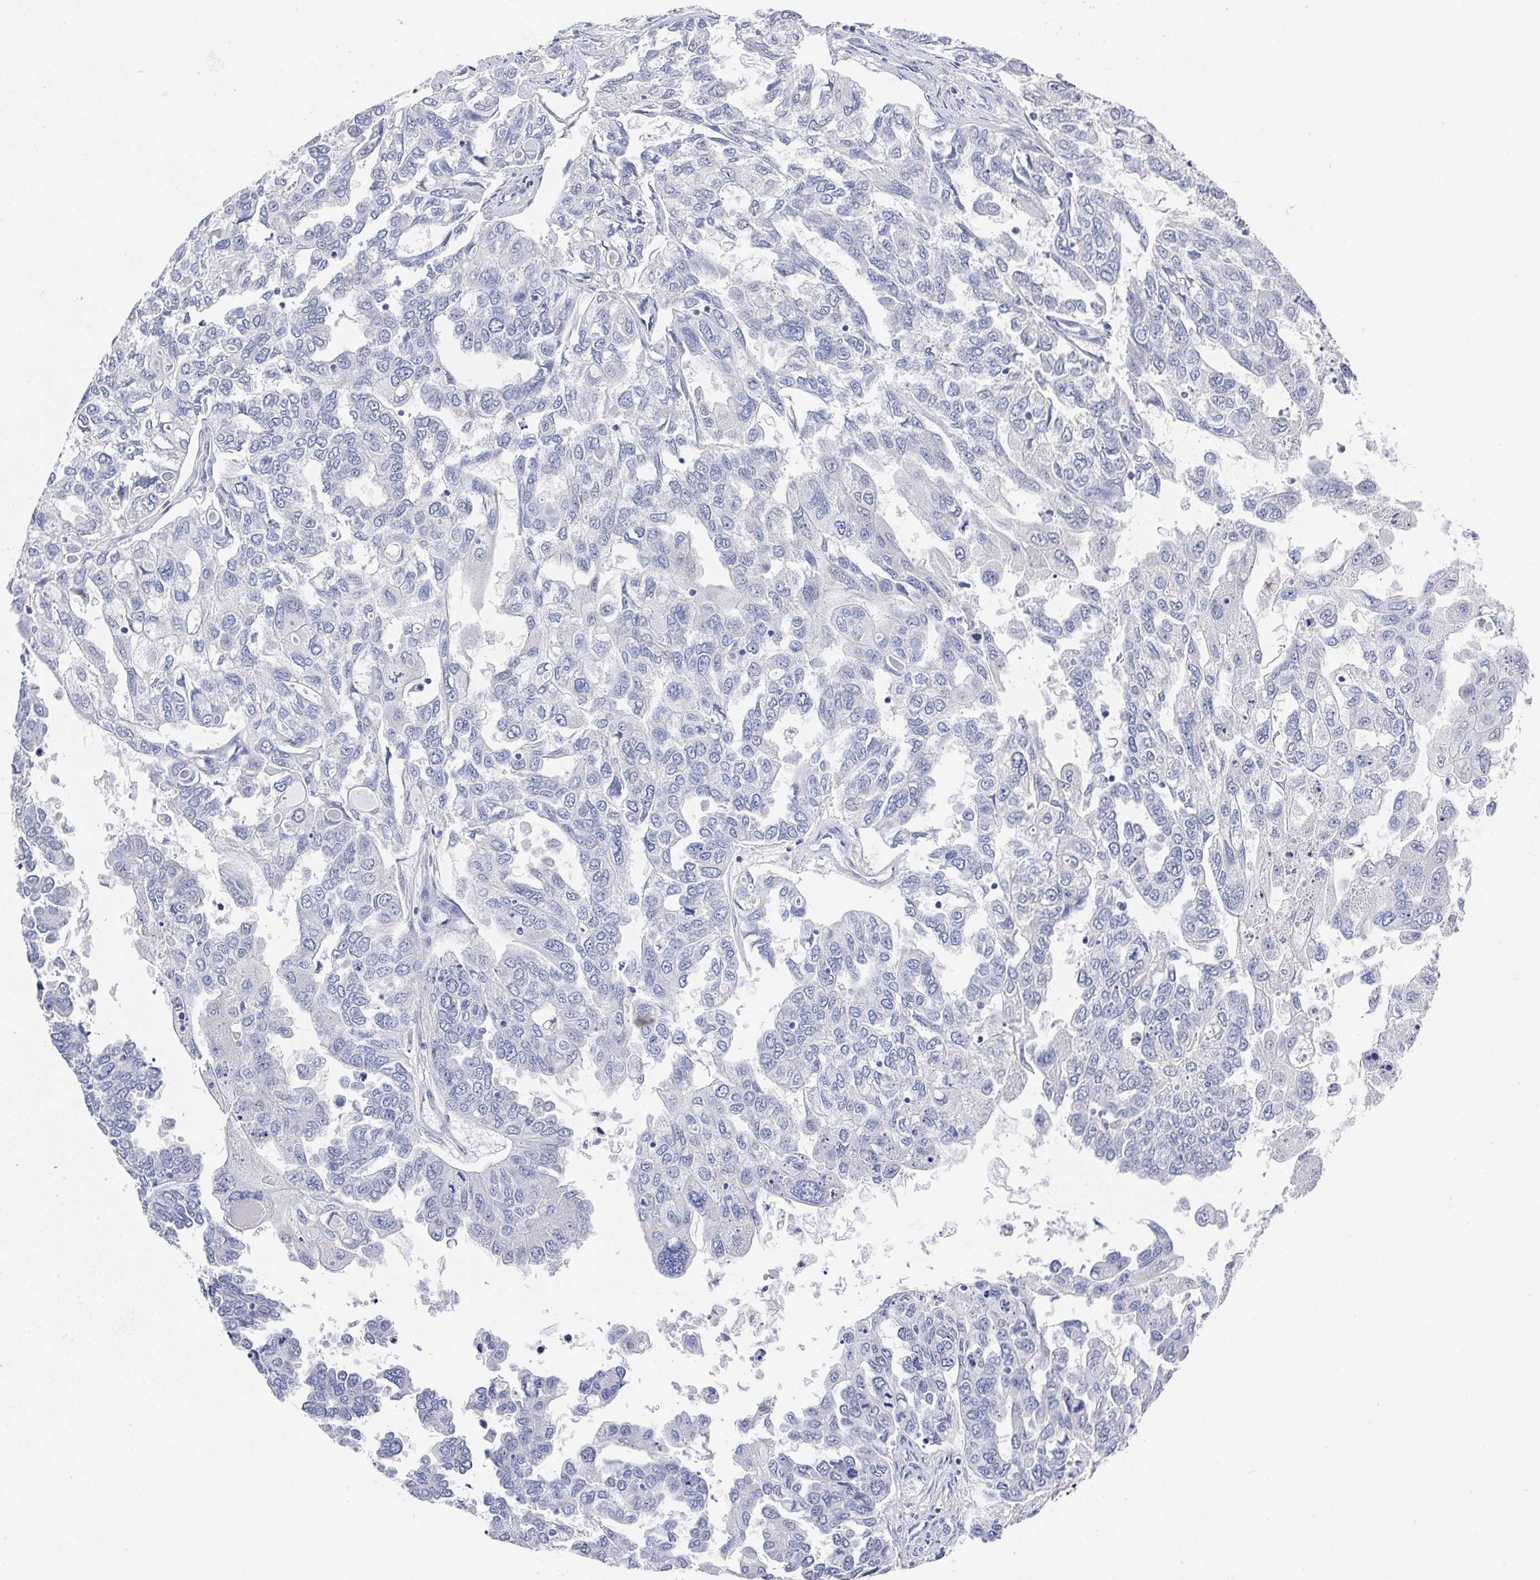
{"staining": {"intensity": "negative", "quantity": "none", "location": "none"}, "tissue": "ovarian cancer", "cell_type": "Tumor cells", "image_type": "cancer", "snomed": [{"axis": "morphology", "description": "Cystadenocarcinoma, serous, NOS"}, {"axis": "topography", "description": "Ovary"}], "caption": "Photomicrograph shows no significant protein expression in tumor cells of ovarian cancer. (DAB (3,3'-diaminobenzidine) IHC with hematoxylin counter stain).", "gene": "NCF1", "patient": {"sex": "female", "age": 53}}